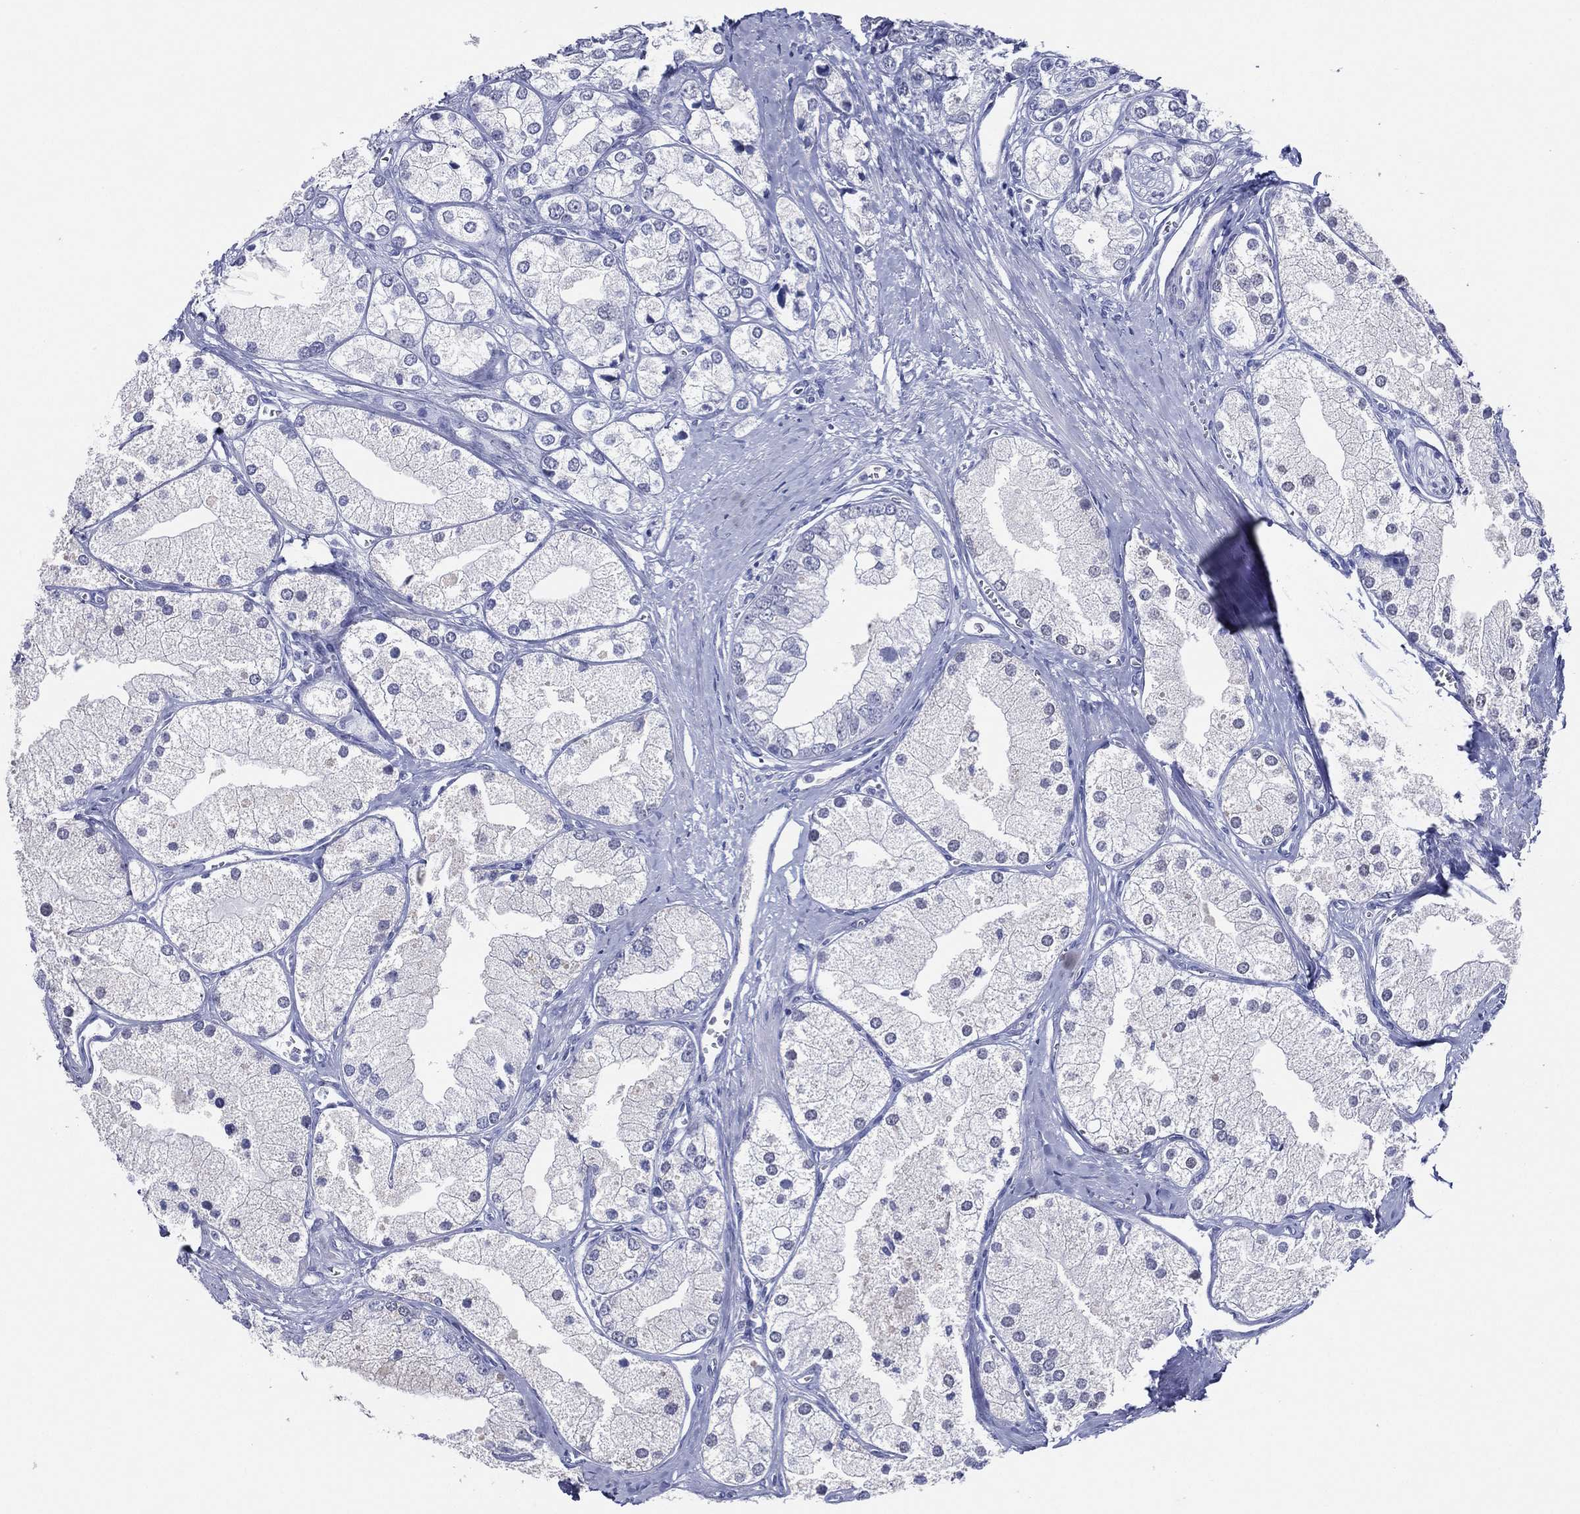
{"staining": {"intensity": "negative", "quantity": "none", "location": "none"}, "tissue": "prostate cancer", "cell_type": "Tumor cells", "image_type": "cancer", "snomed": [{"axis": "morphology", "description": "Adenocarcinoma, NOS"}, {"axis": "topography", "description": "Prostate and seminal vesicle, NOS"}, {"axis": "topography", "description": "Prostate"}], "caption": "Prostate cancer was stained to show a protein in brown. There is no significant staining in tumor cells. (DAB (3,3'-diaminobenzidine) IHC visualized using brightfield microscopy, high magnification).", "gene": "TFAP2A", "patient": {"sex": "male", "age": 79}}